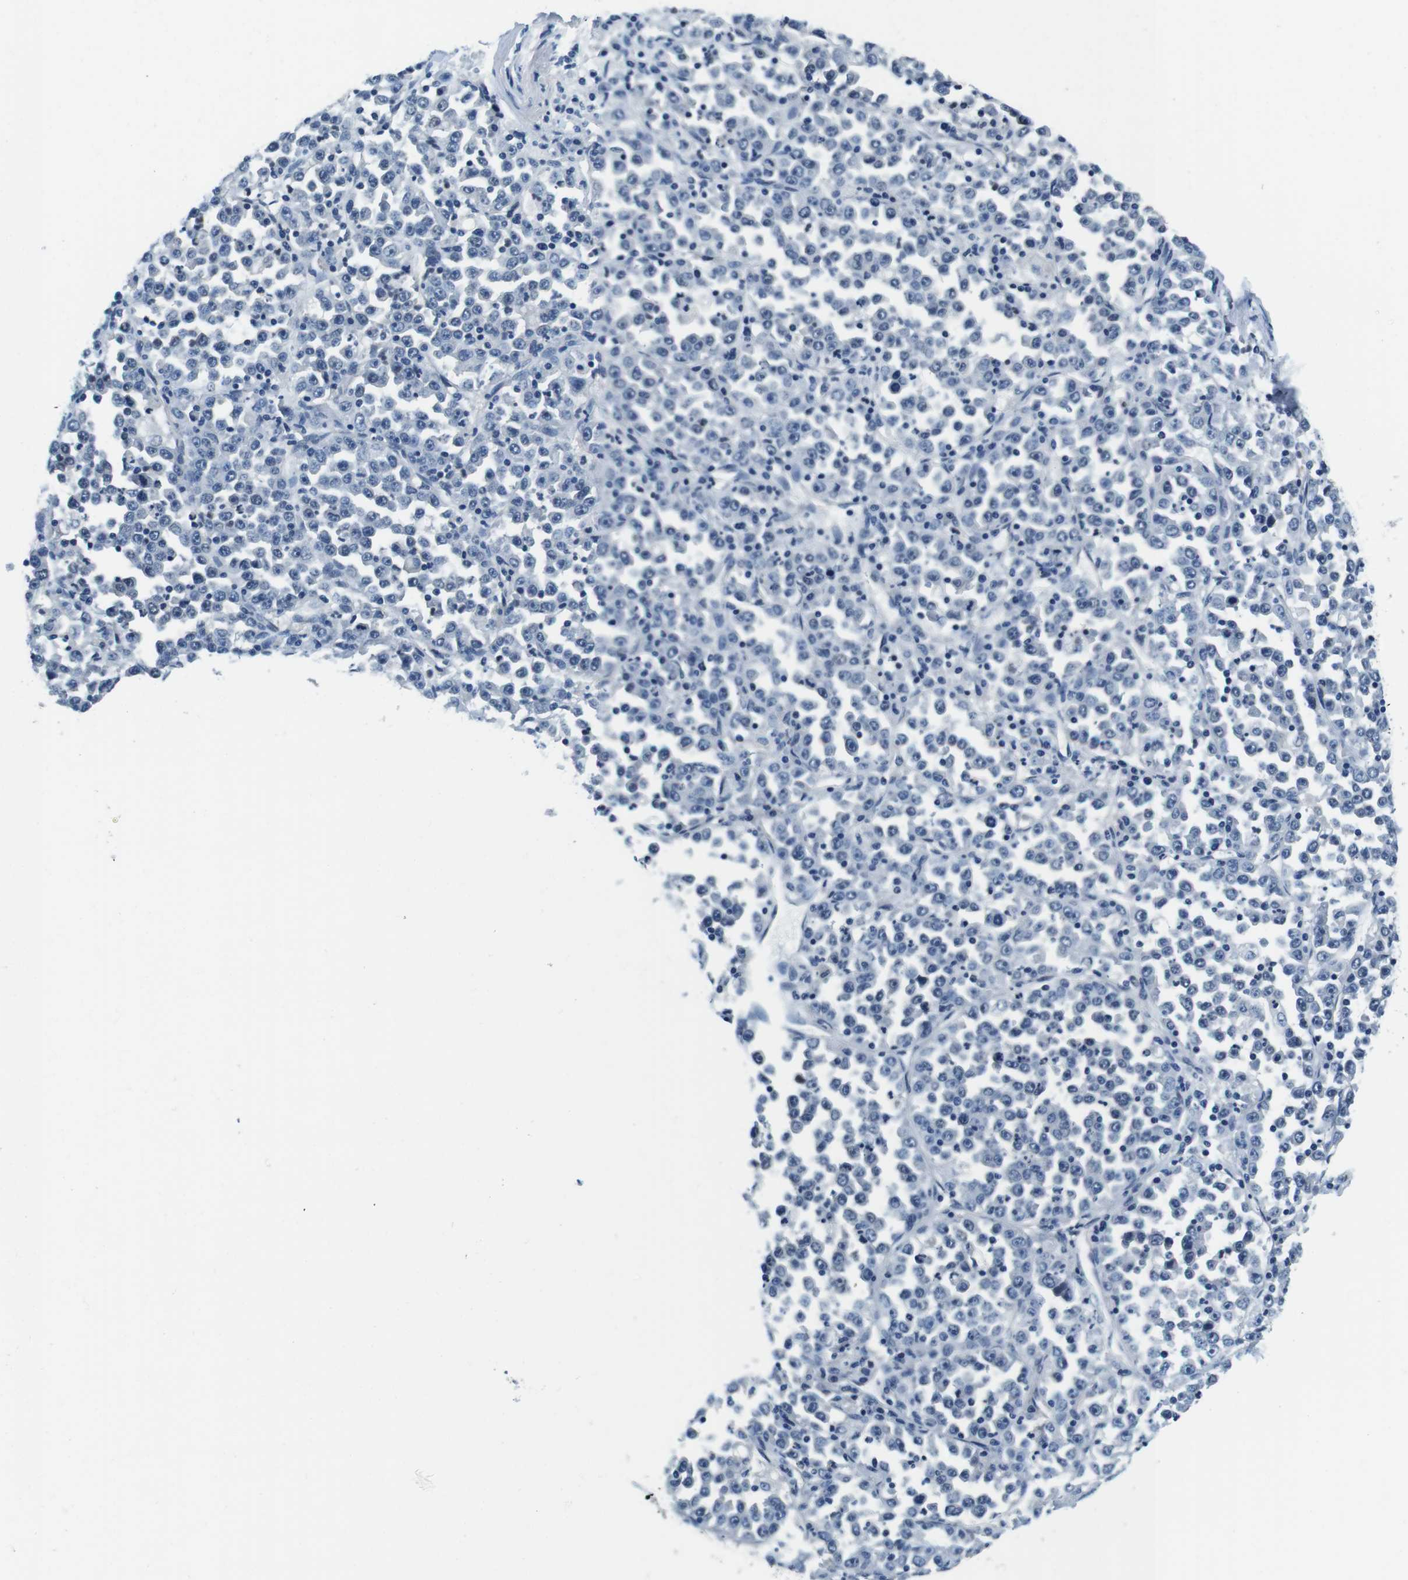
{"staining": {"intensity": "negative", "quantity": "none", "location": "none"}, "tissue": "stomach cancer", "cell_type": "Tumor cells", "image_type": "cancer", "snomed": [{"axis": "morphology", "description": "Normal tissue, NOS"}, {"axis": "morphology", "description": "Adenocarcinoma, NOS"}, {"axis": "topography", "description": "Stomach, upper"}, {"axis": "topography", "description": "Stomach"}], "caption": "A micrograph of stomach adenocarcinoma stained for a protein exhibits no brown staining in tumor cells. (Brightfield microscopy of DAB (3,3'-diaminobenzidine) immunohistochemistry at high magnification).", "gene": "KCNJ5", "patient": {"sex": "male", "age": 59}}